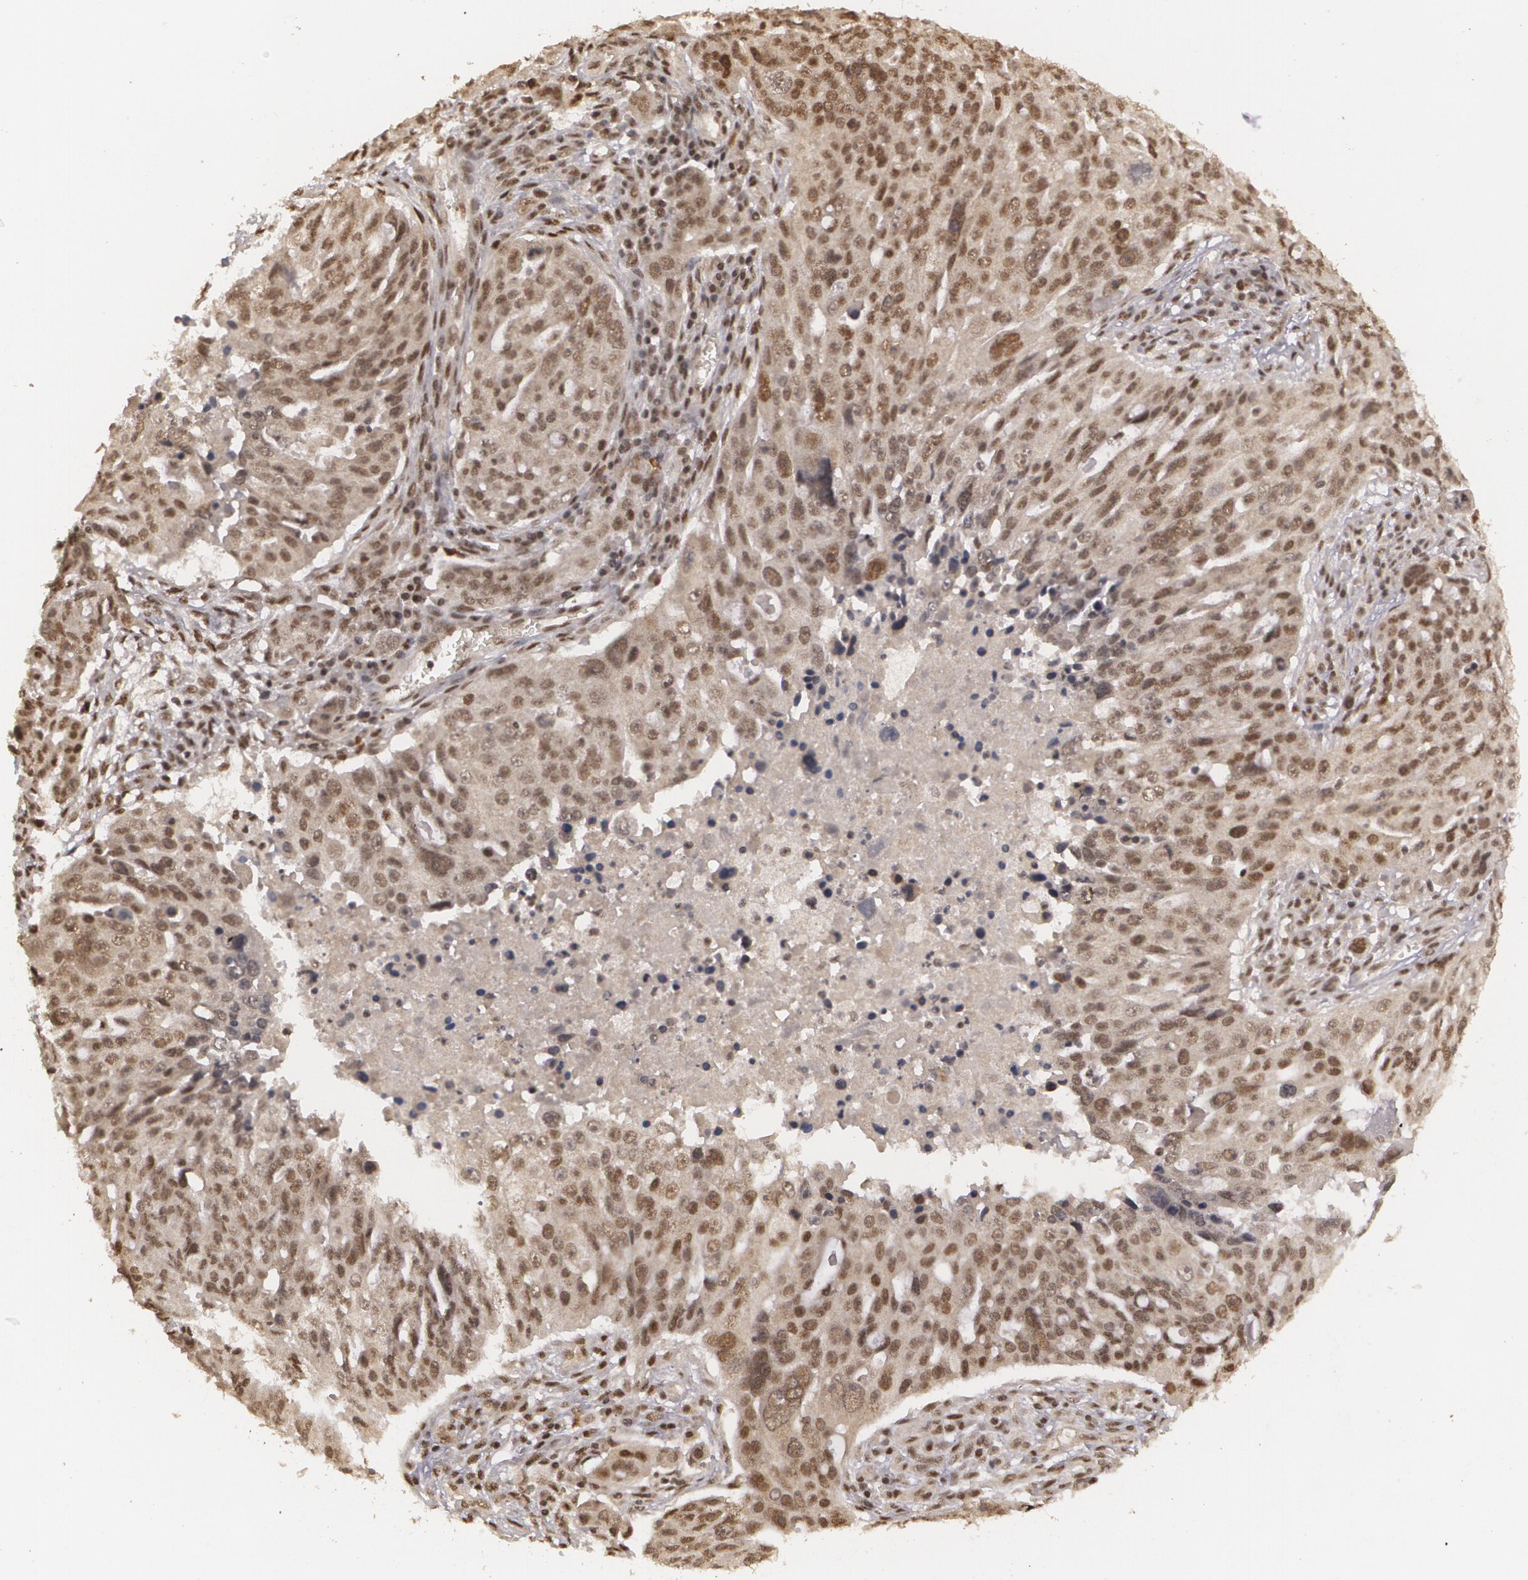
{"staining": {"intensity": "moderate", "quantity": ">75%", "location": "nuclear"}, "tissue": "ovarian cancer", "cell_type": "Tumor cells", "image_type": "cancer", "snomed": [{"axis": "morphology", "description": "Carcinoma, endometroid"}, {"axis": "topography", "description": "Ovary"}], "caption": "An image of ovarian endometroid carcinoma stained for a protein shows moderate nuclear brown staining in tumor cells.", "gene": "RXRB", "patient": {"sex": "female", "age": 75}}